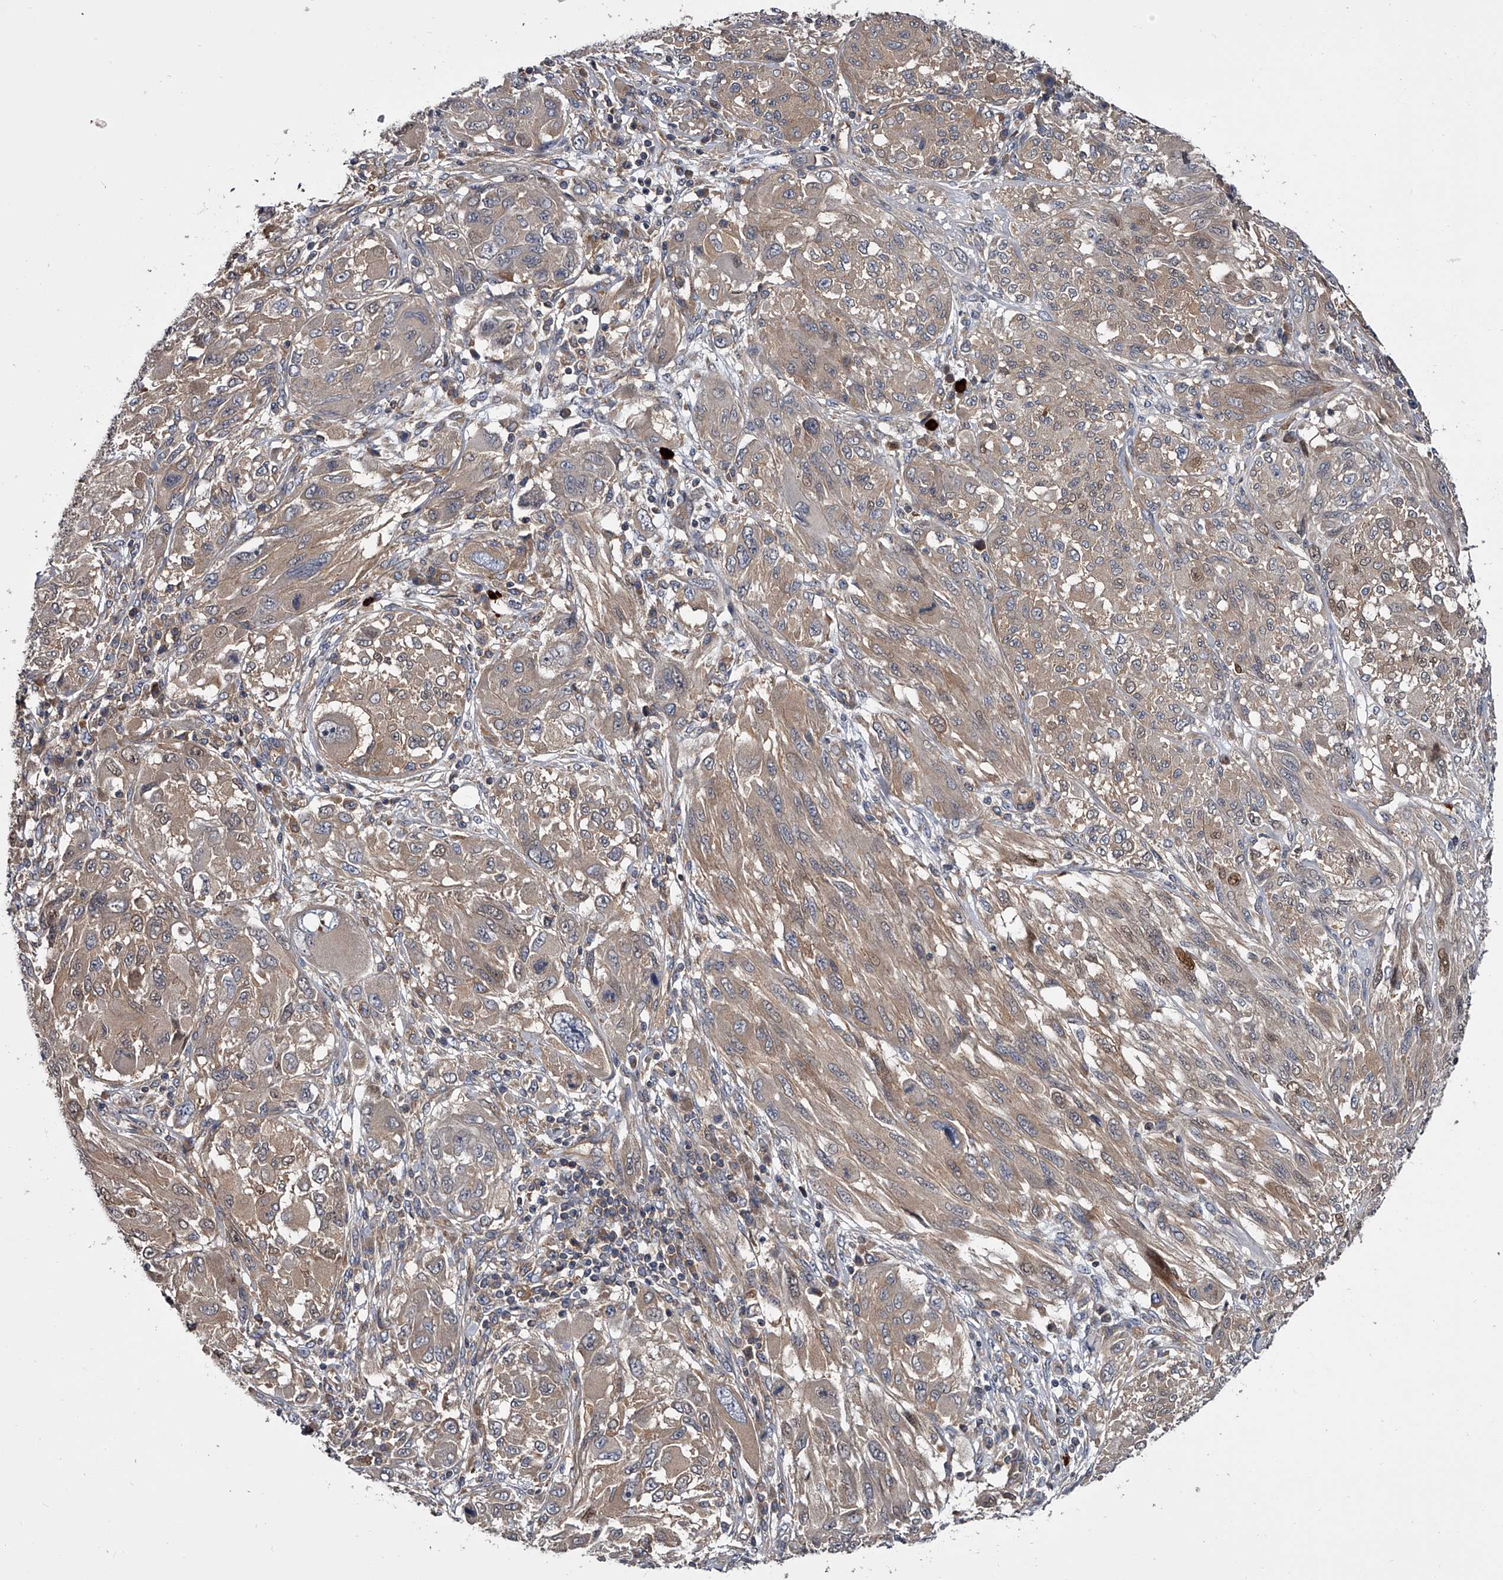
{"staining": {"intensity": "weak", "quantity": "25%-75%", "location": "cytoplasmic/membranous"}, "tissue": "melanoma", "cell_type": "Tumor cells", "image_type": "cancer", "snomed": [{"axis": "morphology", "description": "Malignant melanoma, NOS"}, {"axis": "topography", "description": "Skin"}], "caption": "This is an image of immunohistochemistry staining of melanoma, which shows weak expression in the cytoplasmic/membranous of tumor cells.", "gene": "GAPVD1", "patient": {"sex": "female", "age": 91}}